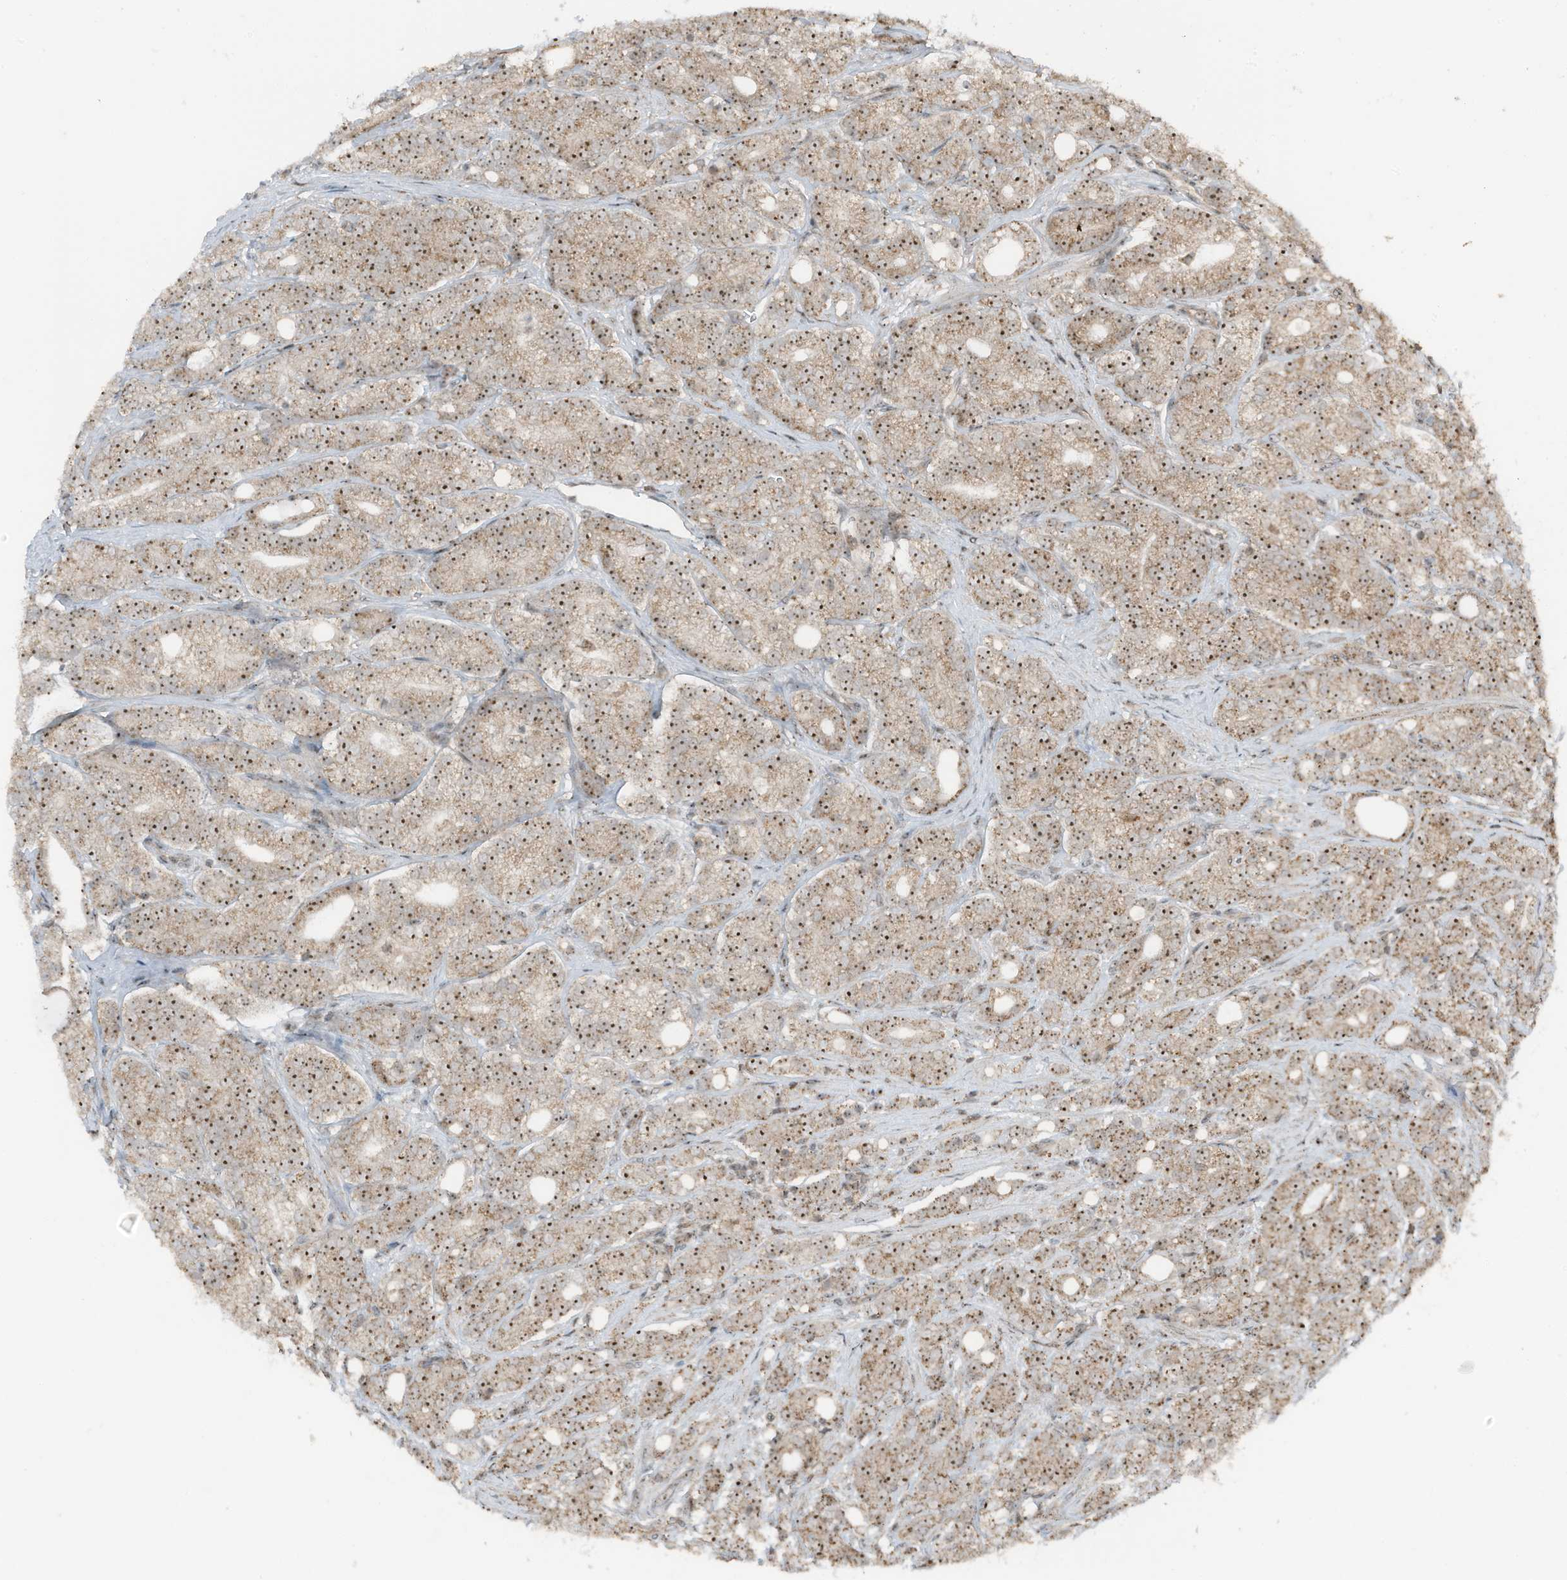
{"staining": {"intensity": "moderate", "quantity": ">75%", "location": "cytoplasmic/membranous,nuclear"}, "tissue": "prostate cancer", "cell_type": "Tumor cells", "image_type": "cancer", "snomed": [{"axis": "morphology", "description": "Adenocarcinoma, High grade"}, {"axis": "topography", "description": "Prostate"}], "caption": "DAB immunohistochemical staining of human high-grade adenocarcinoma (prostate) demonstrates moderate cytoplasmic/membranous and nuclear protein expression in about >75% of tumor cells.", "gene": "UTP3", "patient": {"sex": "male", "age": 57}}